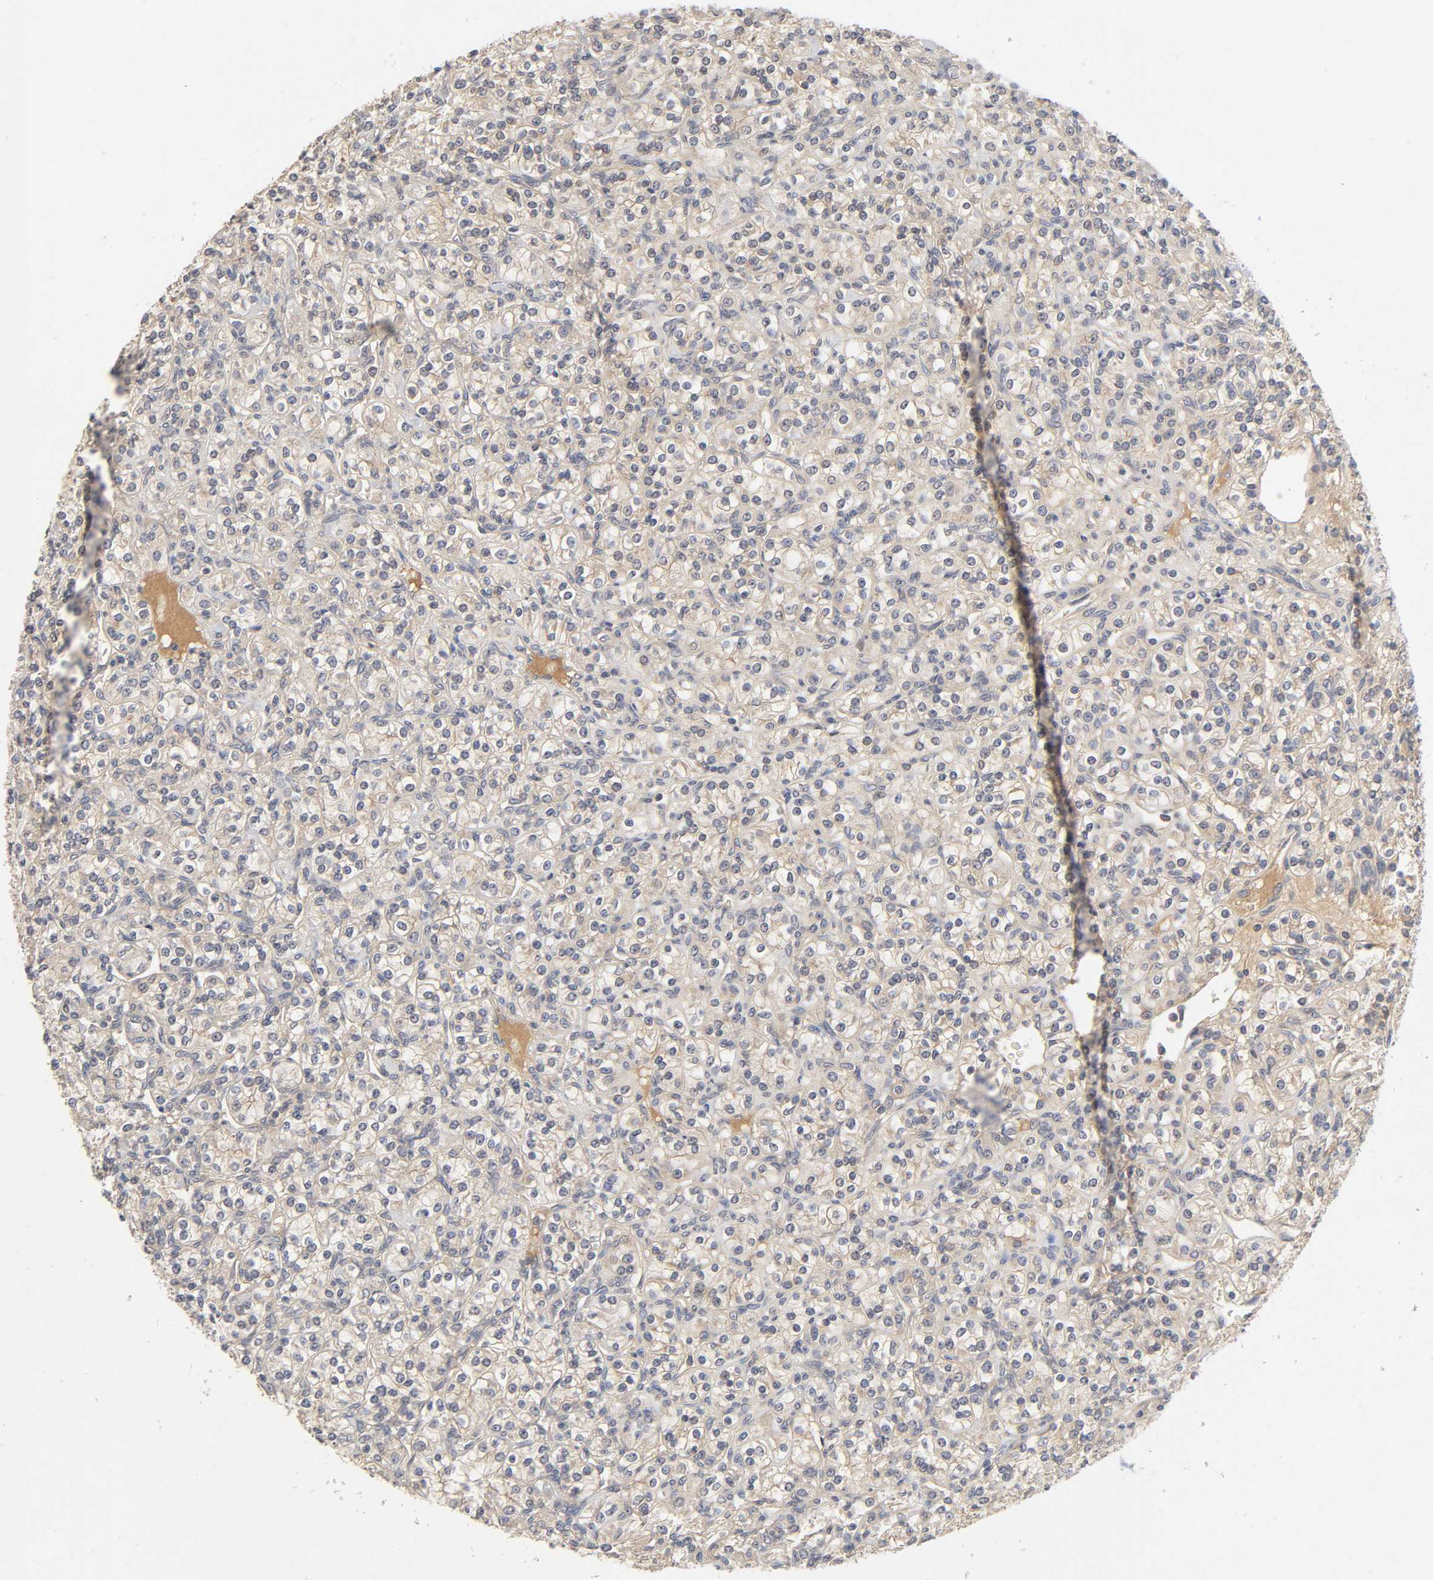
{"staining": {"intensity": "moderate", "quantity": "25%-75%", "location": "cytoplasmic/membranous"}, "tissue": "renal cancer", "cell_type": "Tumor cells", "image_type": "cancer", "snomed": [{"axis": "morphology", "description": "Adenocarcinoma, NOS"}, {"axis": "topography", "description": "Kidney"}], "caption": "This micrograph demonstrates immunohistochemistry staining of human renal adenocarcinoma, with medium moderate cytoplasmic/membranous expression in approximately 25%-75% of tumor cells.", "gene": "CPB2", "patient": {"sex": "male", "age": 77}}